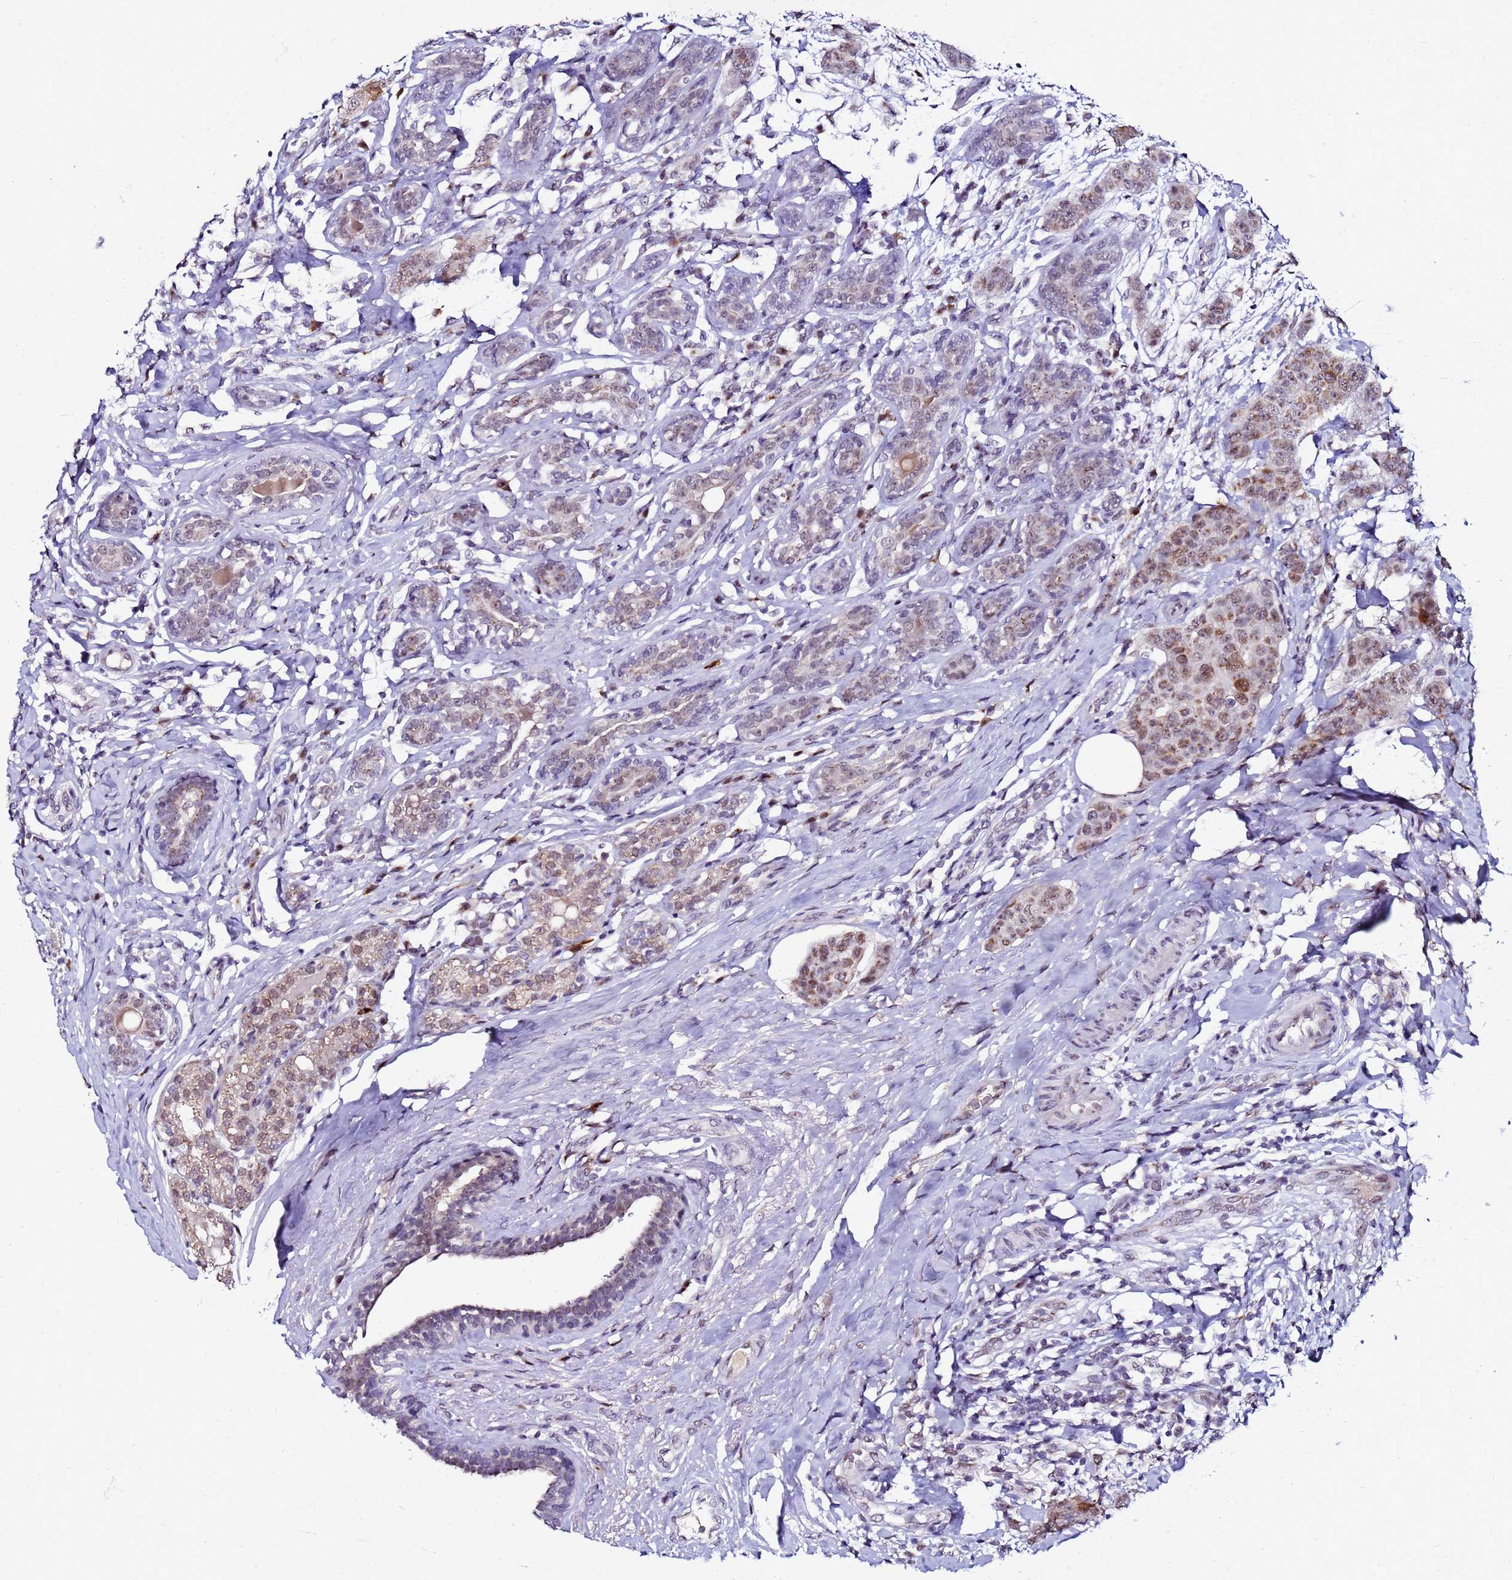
{"staining": {"intensity": "moderate", "quantity": ">75%", "location": "cytoplasmic/membranous,nuclear"}, "tissue": "breast cancer", "cell_type": "Tumor cells", "image_type": "cancer", "snomed": [{"axis": "morphology", "description": "Duct carcinoma"}, {"axis": "topography", "description": "Breast"}], "caption": "Moderate cytoplasmic/membranous and nuclear protein positivity is seen in approximately >75% of tumor cells in infiltrating ductal carcinoma (breast).", "gene": "C19orf47", "patient": {"sex": "female", "age": 40}}